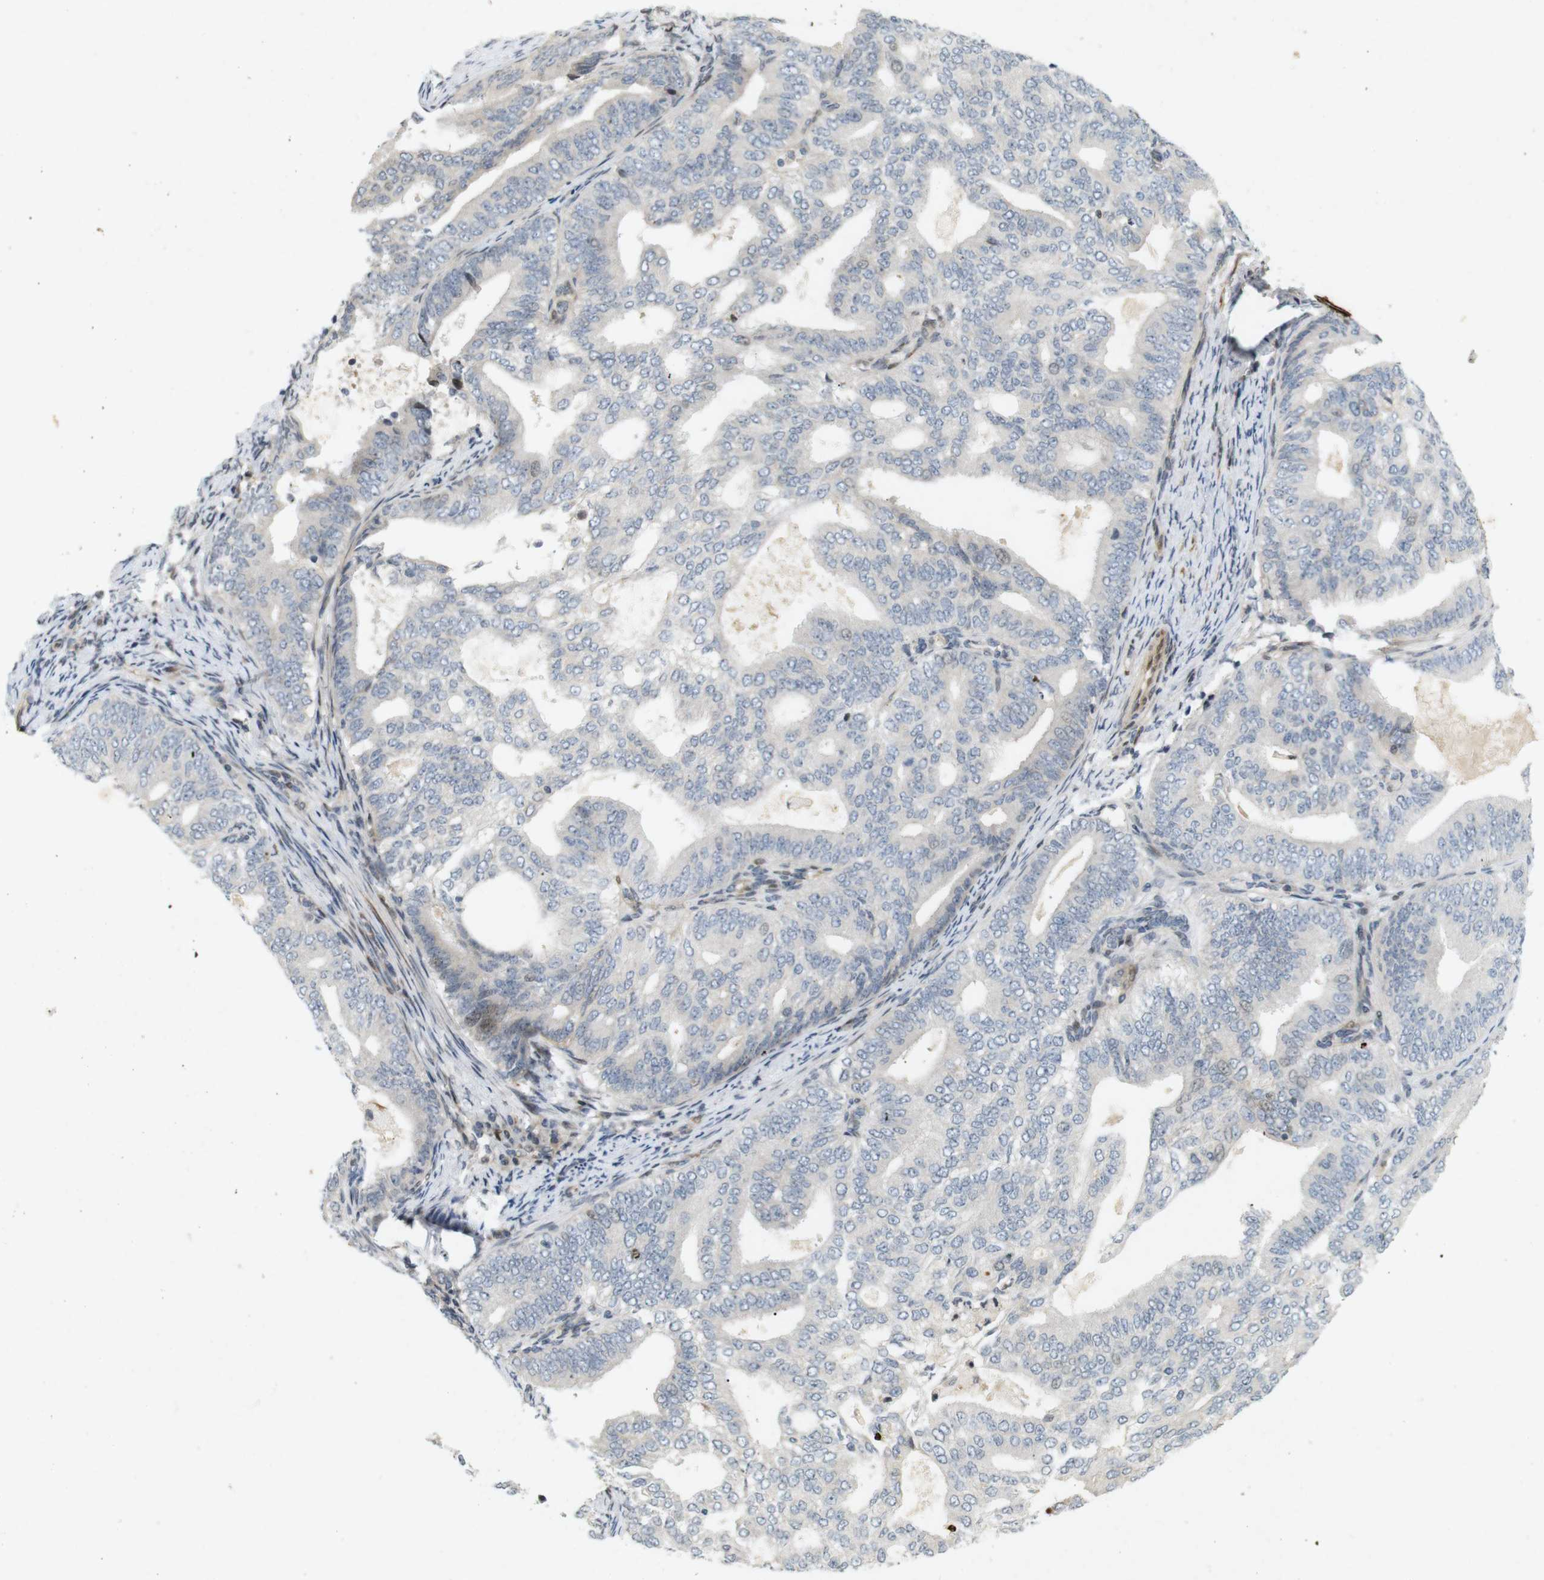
{"staining": {"intensity": "negative", "quantity": "none", "location": "none"}, "tissue": "endometrial cancer", "cell_type": "Tumor cells", "image_type": "cancer", "snomed": [{"axis": "morphology", "description": "Adenocarcinoma, NOS"}, {"axis": "topography", "description": "Endometrium"}], "caption": "There is no significant expression in tumor cells of adenocarcinoma (endometrial).", "gene": "PPP1R14A", "patient": {"sex": "female", "age": 58}}